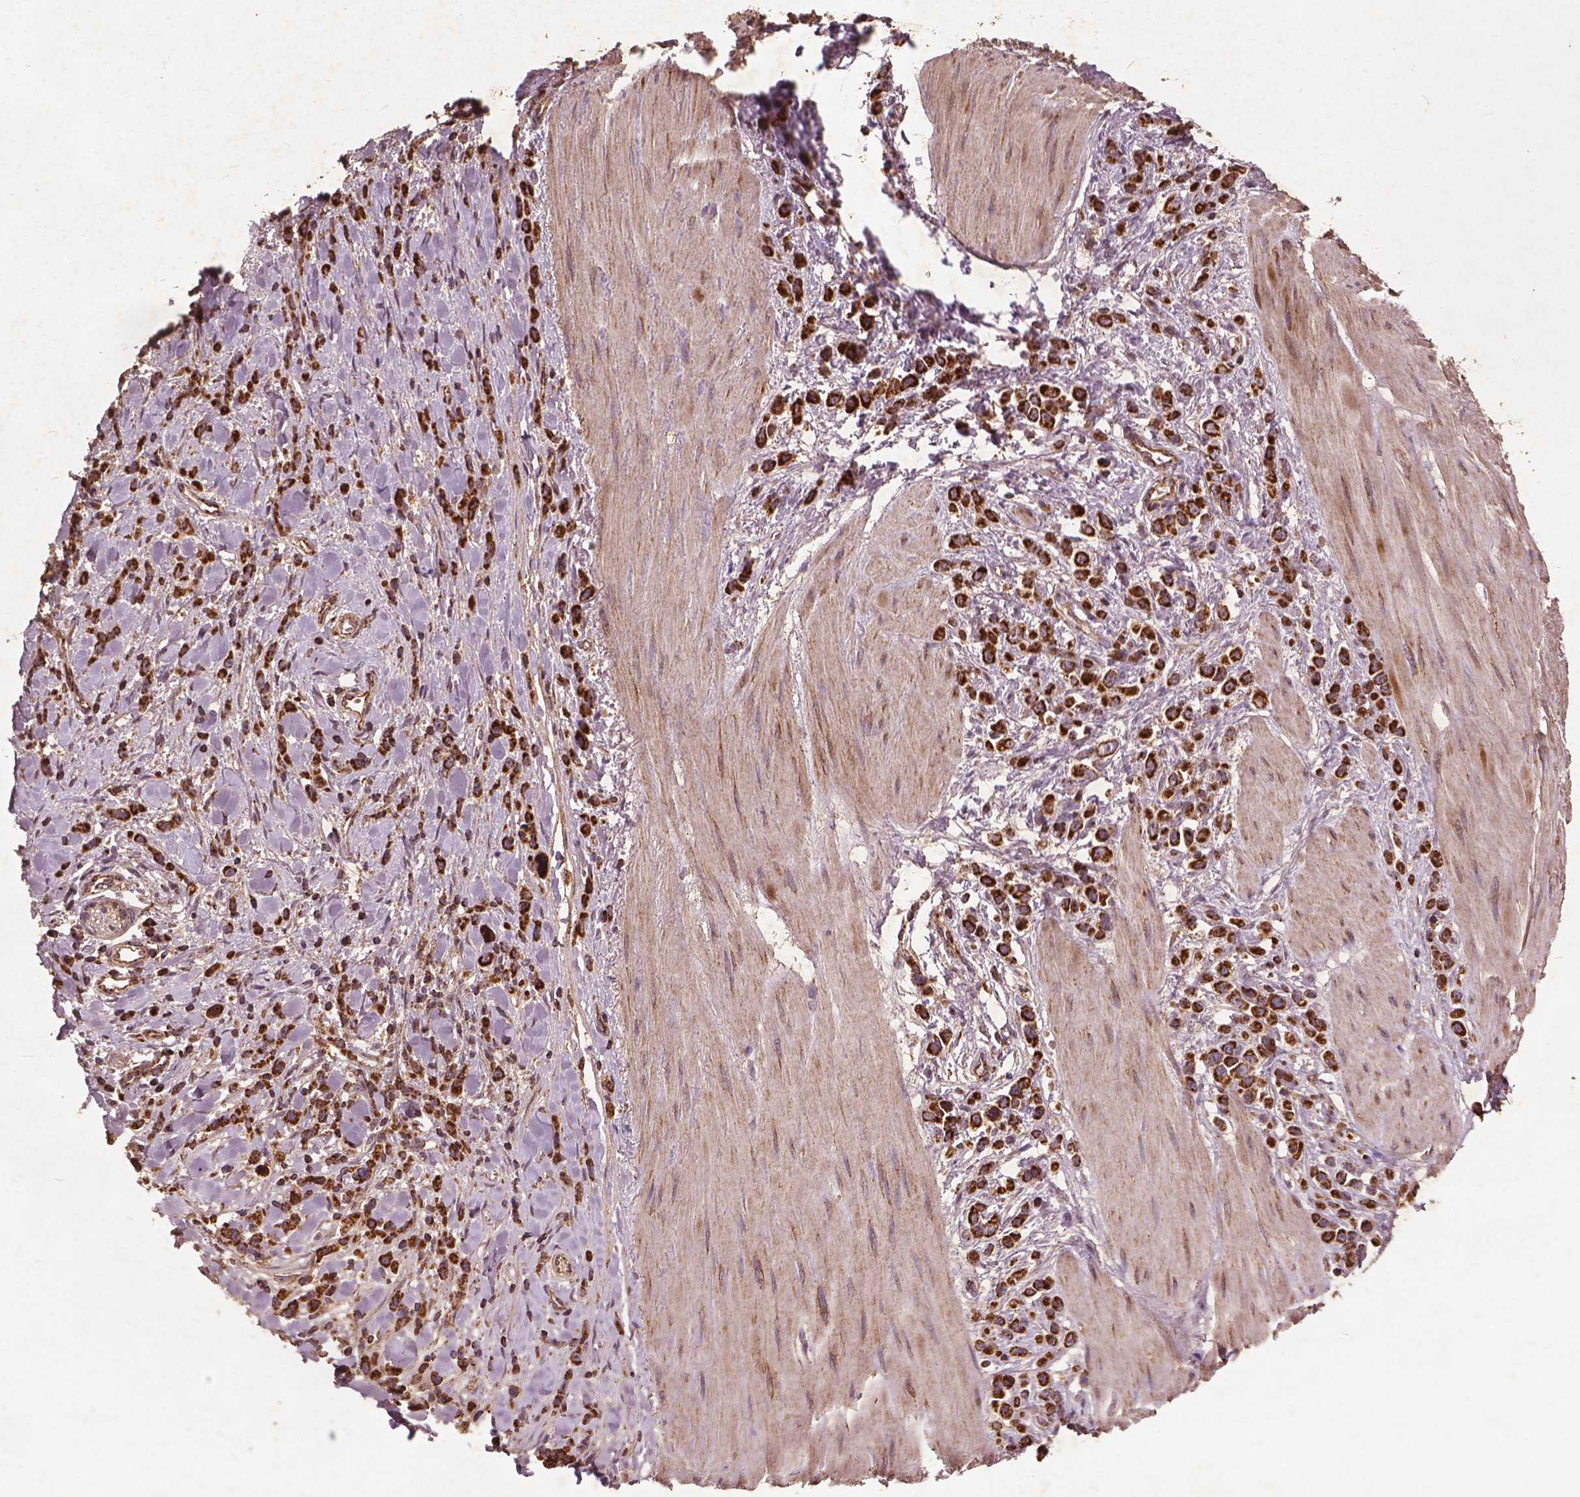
{"staining": {"intensity": "strong", "quantity": ">75%", "location": "cytoplasmic/membranous"}, "tissue": "stomach cancer", "cell_type": "Tumor cells", "image_type": "cancer", "snomed": [{"axis": "morphology", "description": "Adenocarcinoma, NOS"}, {"axis": "topography", "description": "Stomach"}], "caption": "Stomach cancer (adenocarcinoma) stained with DAB (3,3'-diaminobenzidine) immunohistochemistry exhibits high levels of strong cytoplasmic/membranous staining in about >75% of tumor cells.", "gene": "UBXN2A", "patient": {"sex": "male", "age": 47}}